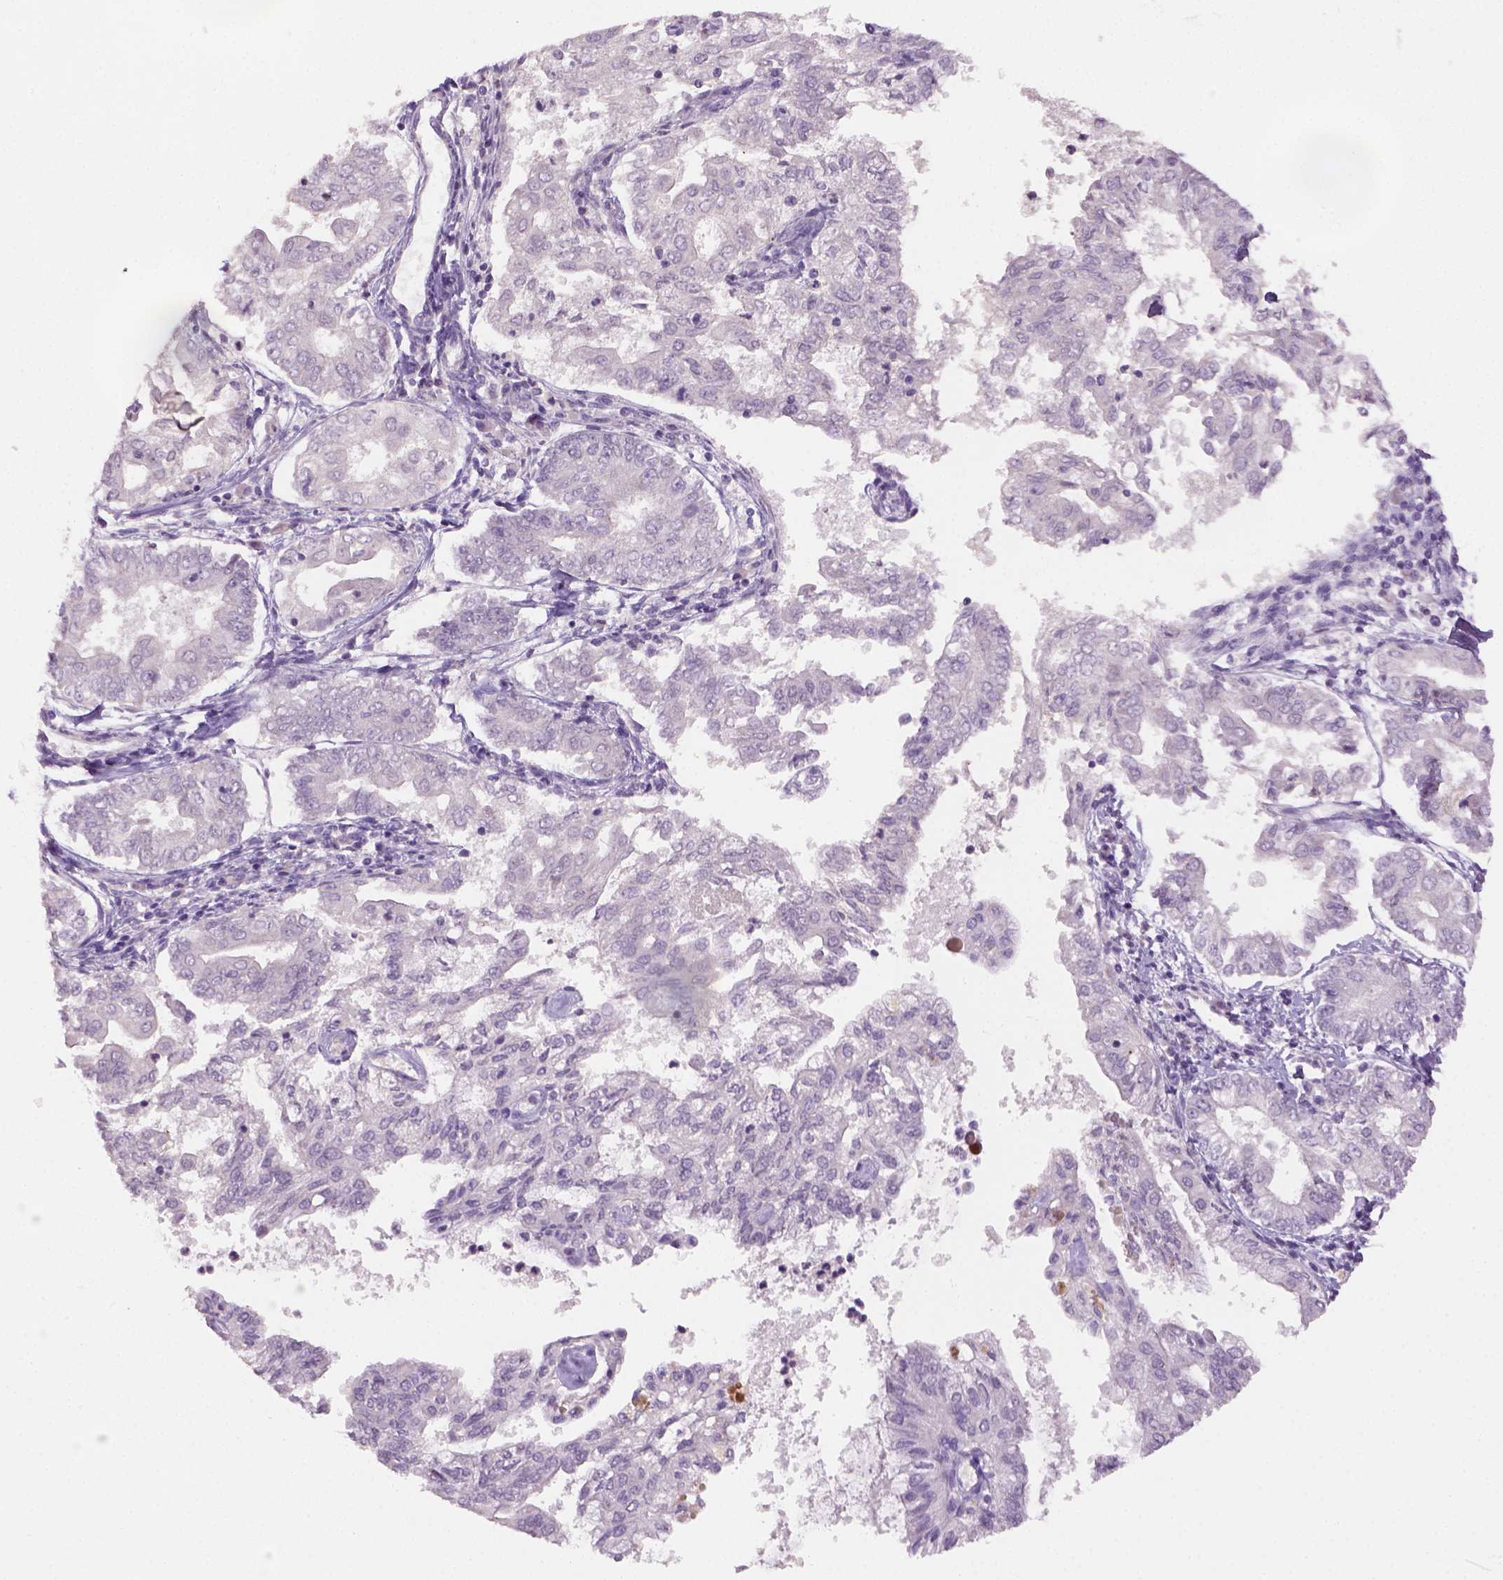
{"staining": {"intensity": "negative", "quantity": "none", "location": "none"}, "tissue": "endometrial cancer", "cell_type": "Tumor cells", "image_type": "cancer", "snomed": [{"axis": "morphology", "description": "Adenocarcinoma, NOS"}, {"axis": "topography", "description": "Endometrium"}], "caption": "Human adenocarcinoma (endometrial) stained for a protein using immunohistochemistry (IHC) shows no expression in tumor cells.", "gene": "GFI1B", "patient": {"sex": "female", "age": 68}}